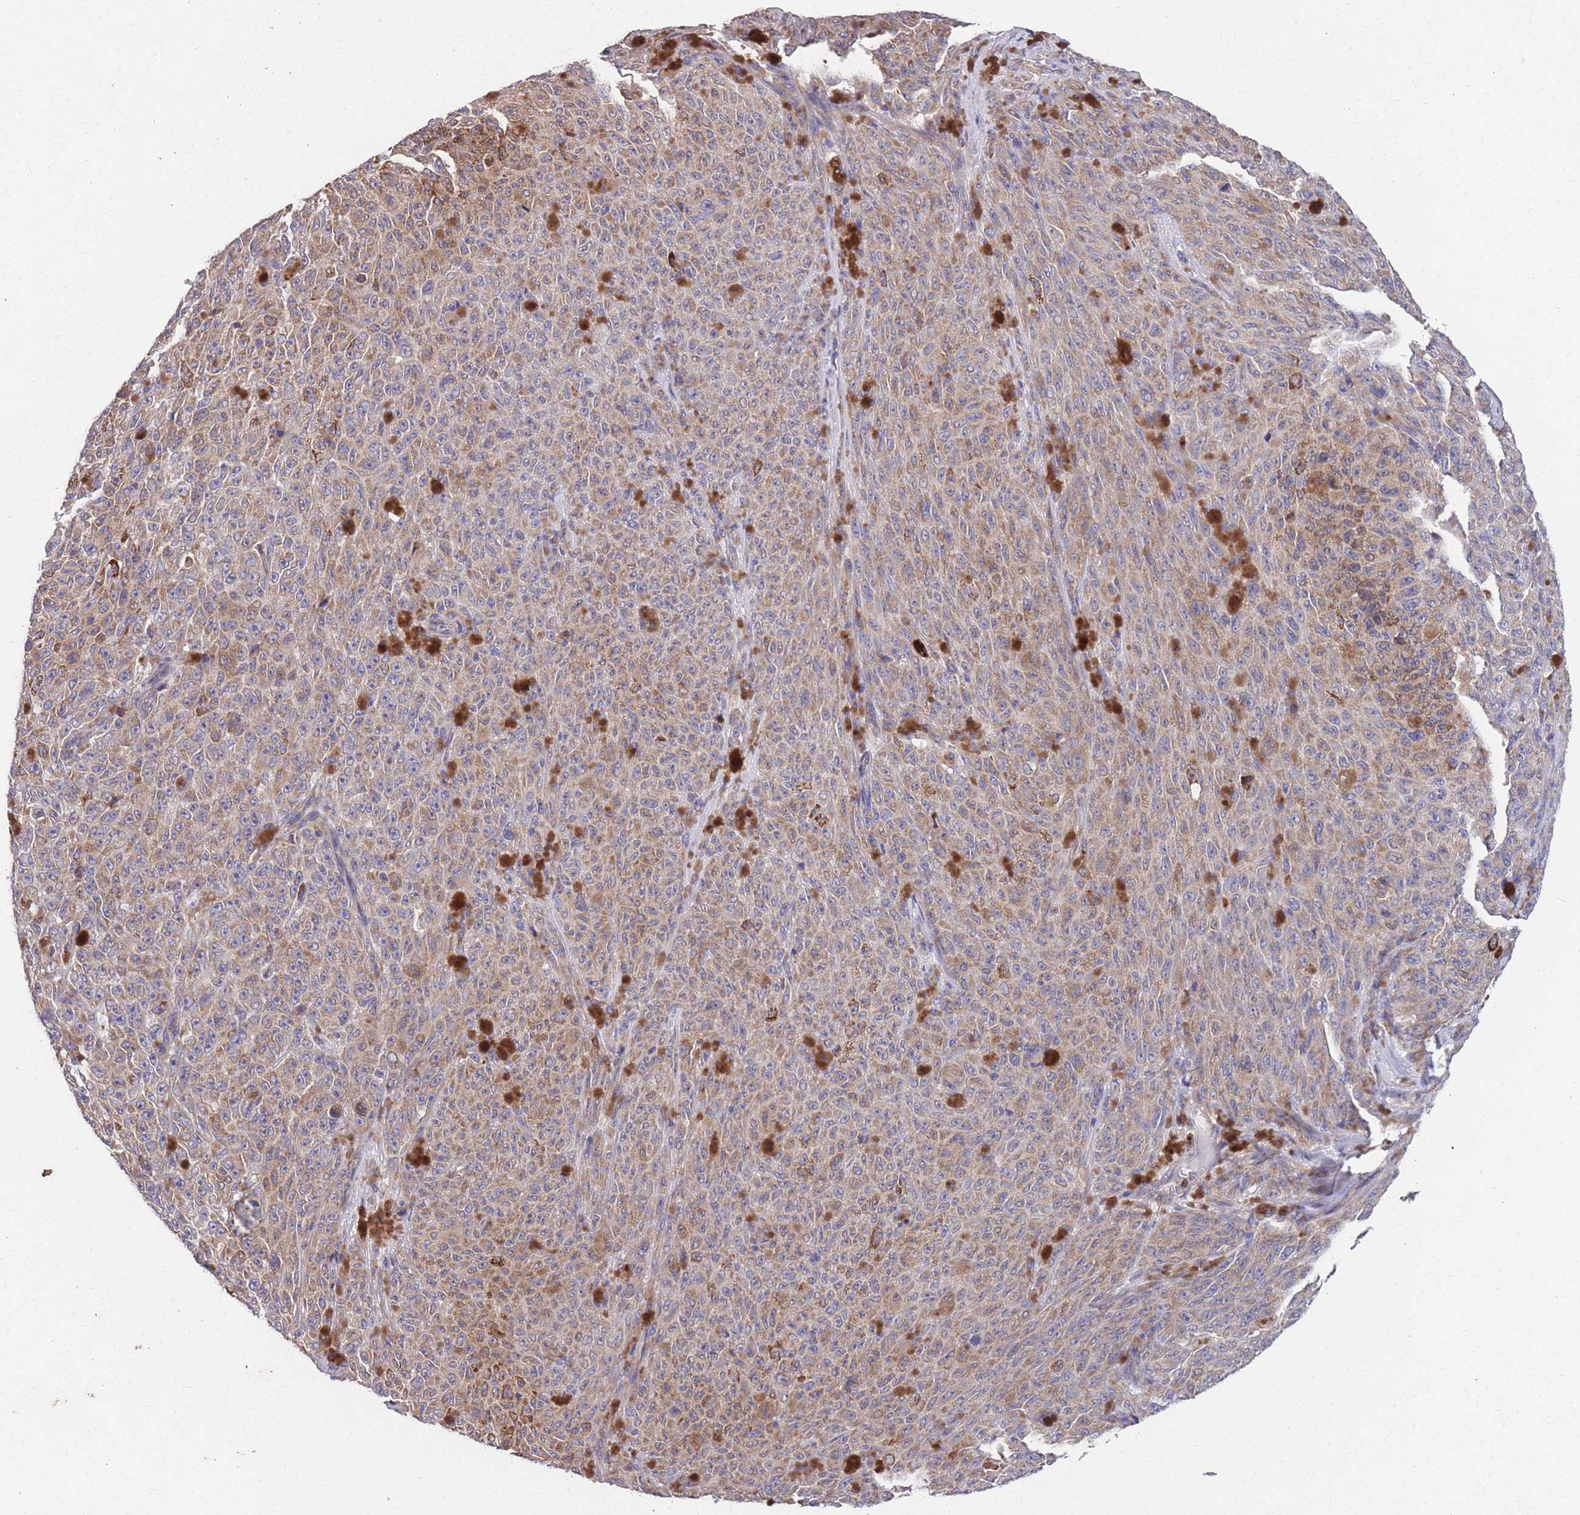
{"staining": {"intensity": "moderate", "quantity": ">75%", "location": "cytoplasmic/membranous"}, "tissue": "melanoma", "cell_type": "Tumor cells", "image_type": "cancer", "snomed": [{"axis": "morphology", "description": "Malignant melanoma, NOS"}, {"axis": "topography", "description": "Skin"}], "caption": "Immunohistochemical staining of melanoma reveals moderate cytoplasmic/membranous protein expression in about >75% of tumor cells.", "gene": "STIM2", "patient": {"sex": "female", "age": 82}}